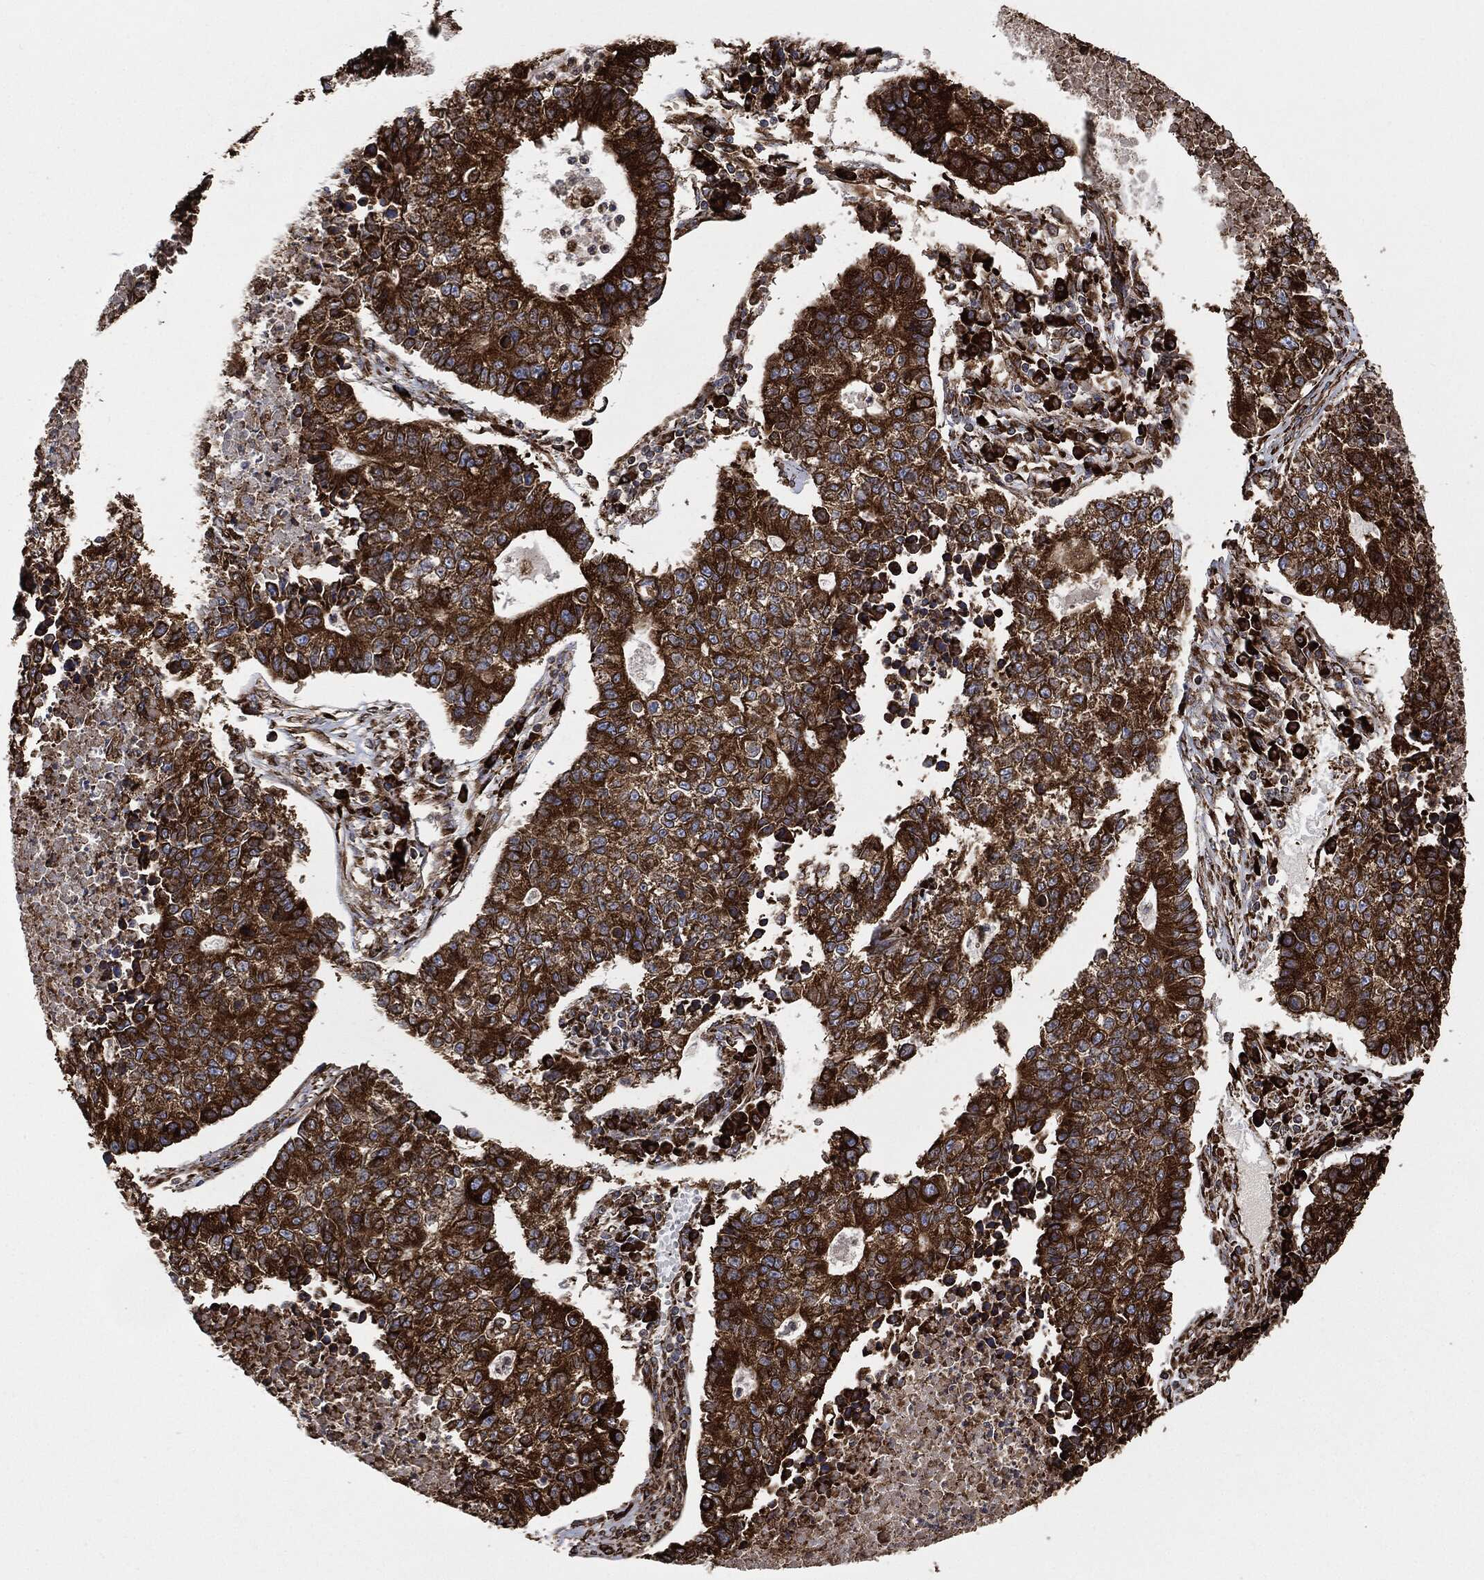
{"staining": {"intensity": "strong", "quantity": ">75%", "location": "cytoplasmic/membranous"}, "tissue": "lung cancer", "cell_type": "Tumor cells", "image_type": "cancer", "snomed": [{"axis": "morphology", "description": "Adenocarcinoma, NOS"}, {"axis": "topography", "description": "Lung"}], "caption": "Protein staining reveals strong cytoplasmic/membranous expression in approximately >75% of tumor cells in lung adenocarcinoma. (brown staining indicates protein expression, while blue staining denotes nuclei).", "gene": "AMFR", "patient": {"sex": "male", "age": 57}}